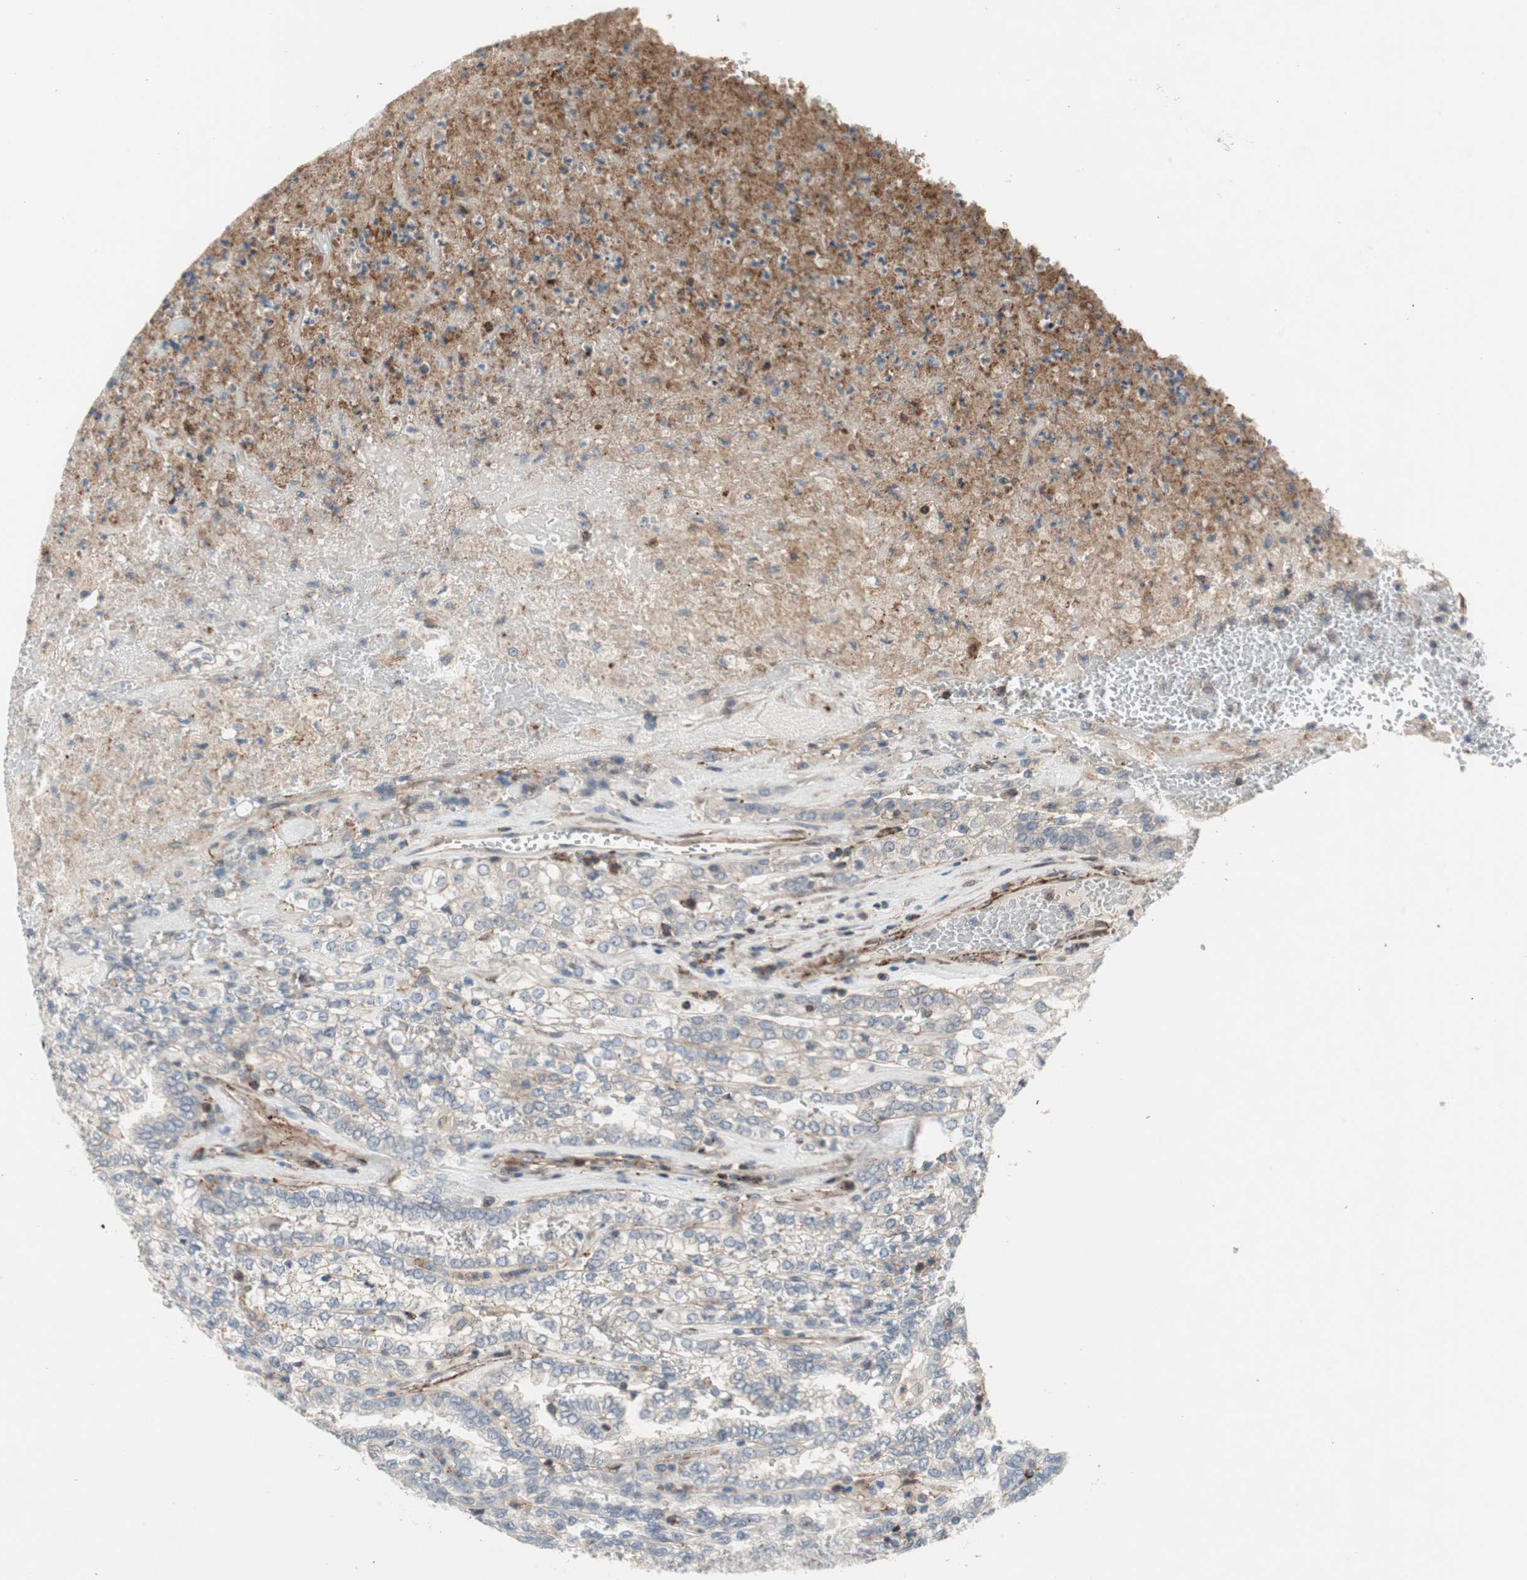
{"staining": {"intensity": "negative", "quantity": "none", "location": "none"}, "tissue": "renal cancer", "cell_type": "Tumor cells", "image_type": "cancer", "snomed": [{"axis": "morphology", "description": "Inflammation, NOS"}, {"axis": "morphology", "description": "Adenocarcinoma, NOS"}, {"axis": "topography", "description": "Kidney"}], "caption": "The photomicrograph reveals no significant expression in tumor cells of renal adenocarcinoma.", "gene": "GRHL1", "patient": {"sex": "male", "age": 68}}